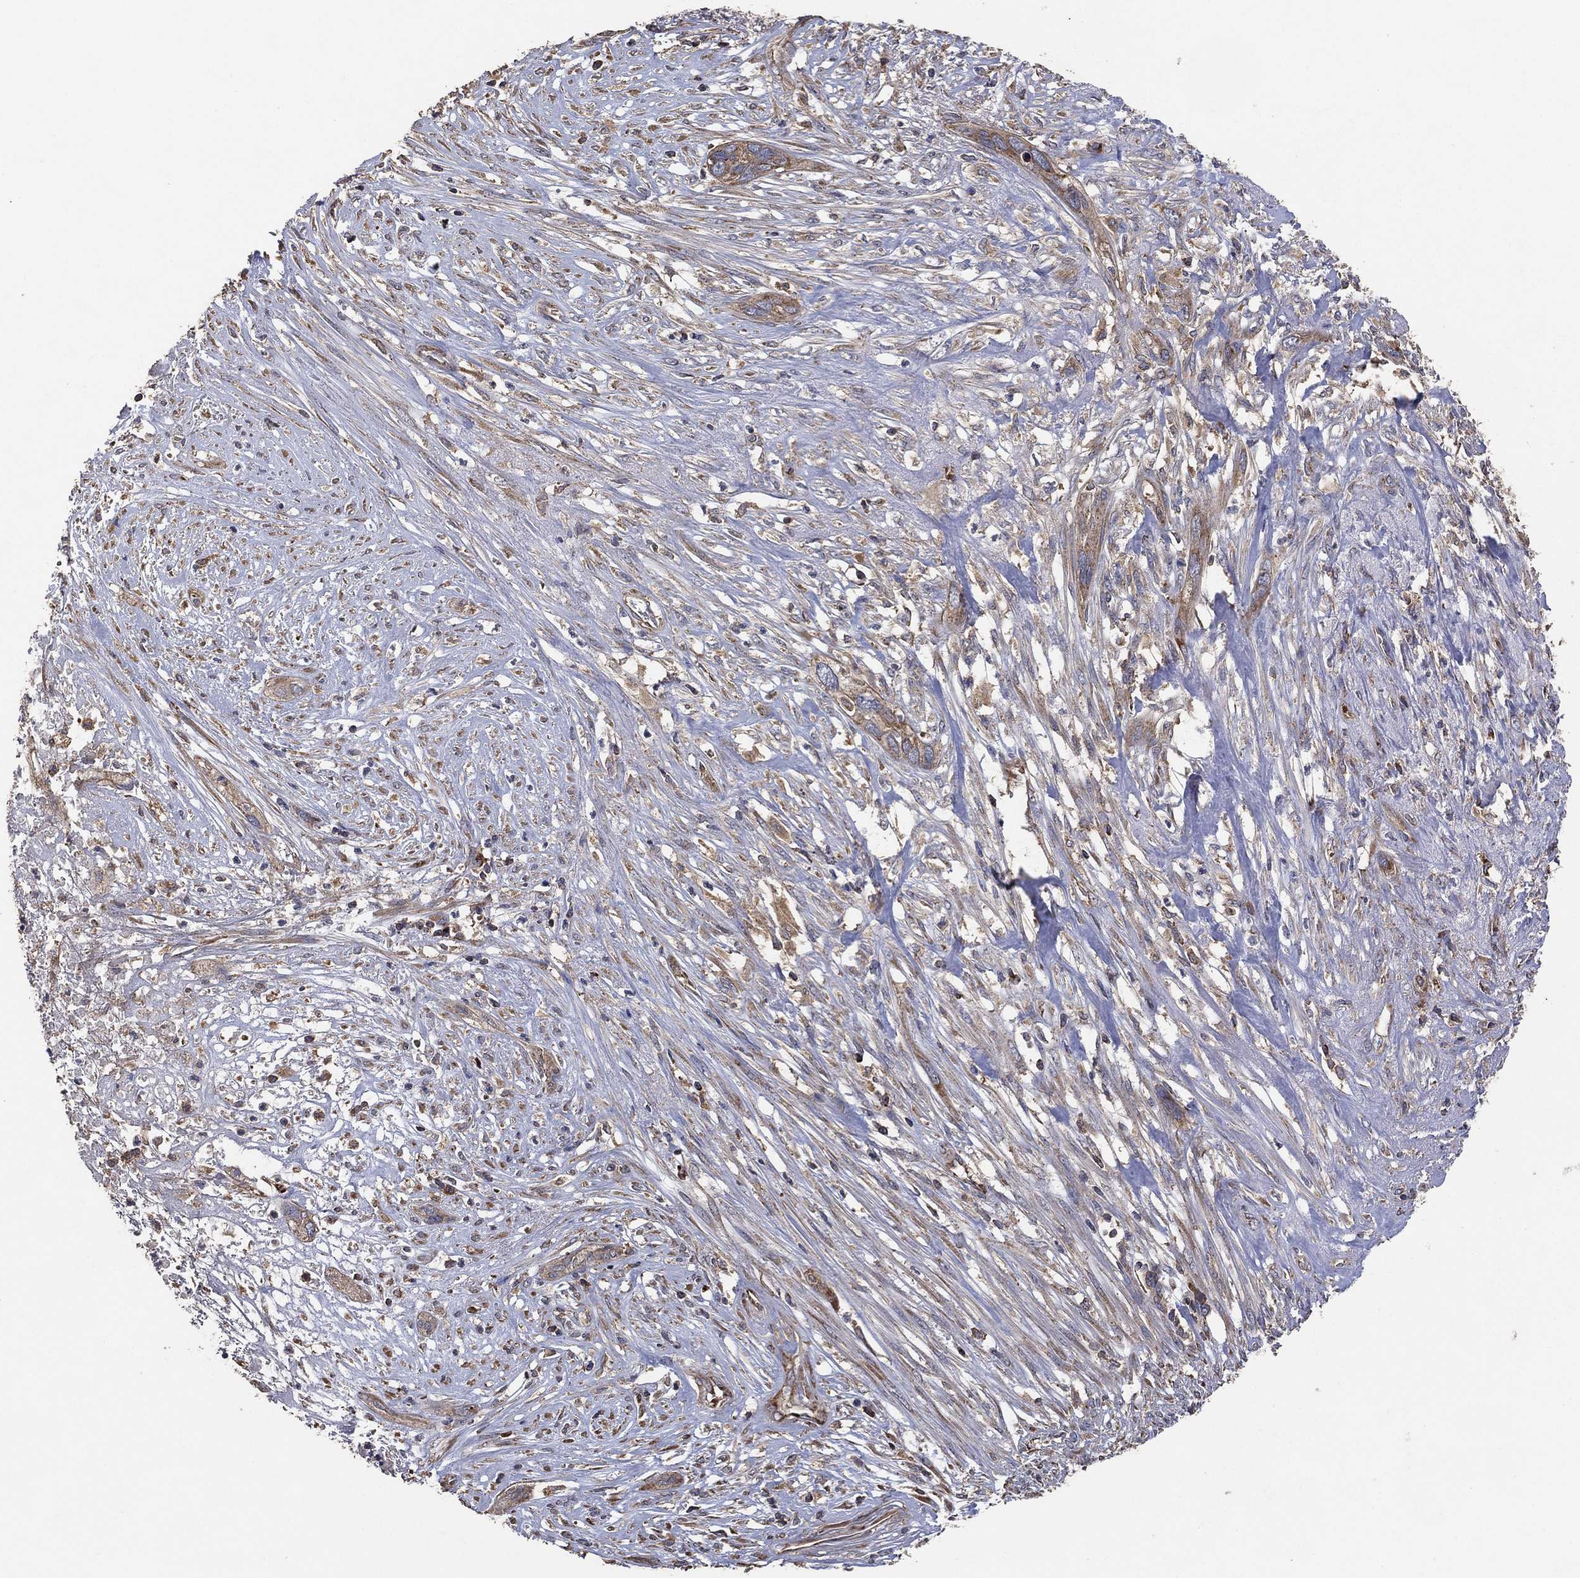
{"staining": {"intensity": "moderate", "quantity": "25%-75%", "location": "cytoplasmic/membranous"}, "tissue": "cervical cancer", "cell_type": "Tumor cells", "image_type": "cancer", "snomed": [{"axis": "morphology", "description": "Squamous cell carcinoma, NOS"}, {"axis": "topography", "description": "Cervix"}], "caption": "Cervical cancer tissue shows moderate cytoplasmic/membranous expression in approximately 25%-75% of tumor cells", "gene": "LIMD1", "patient": {"sex": "female", "age": 57}}